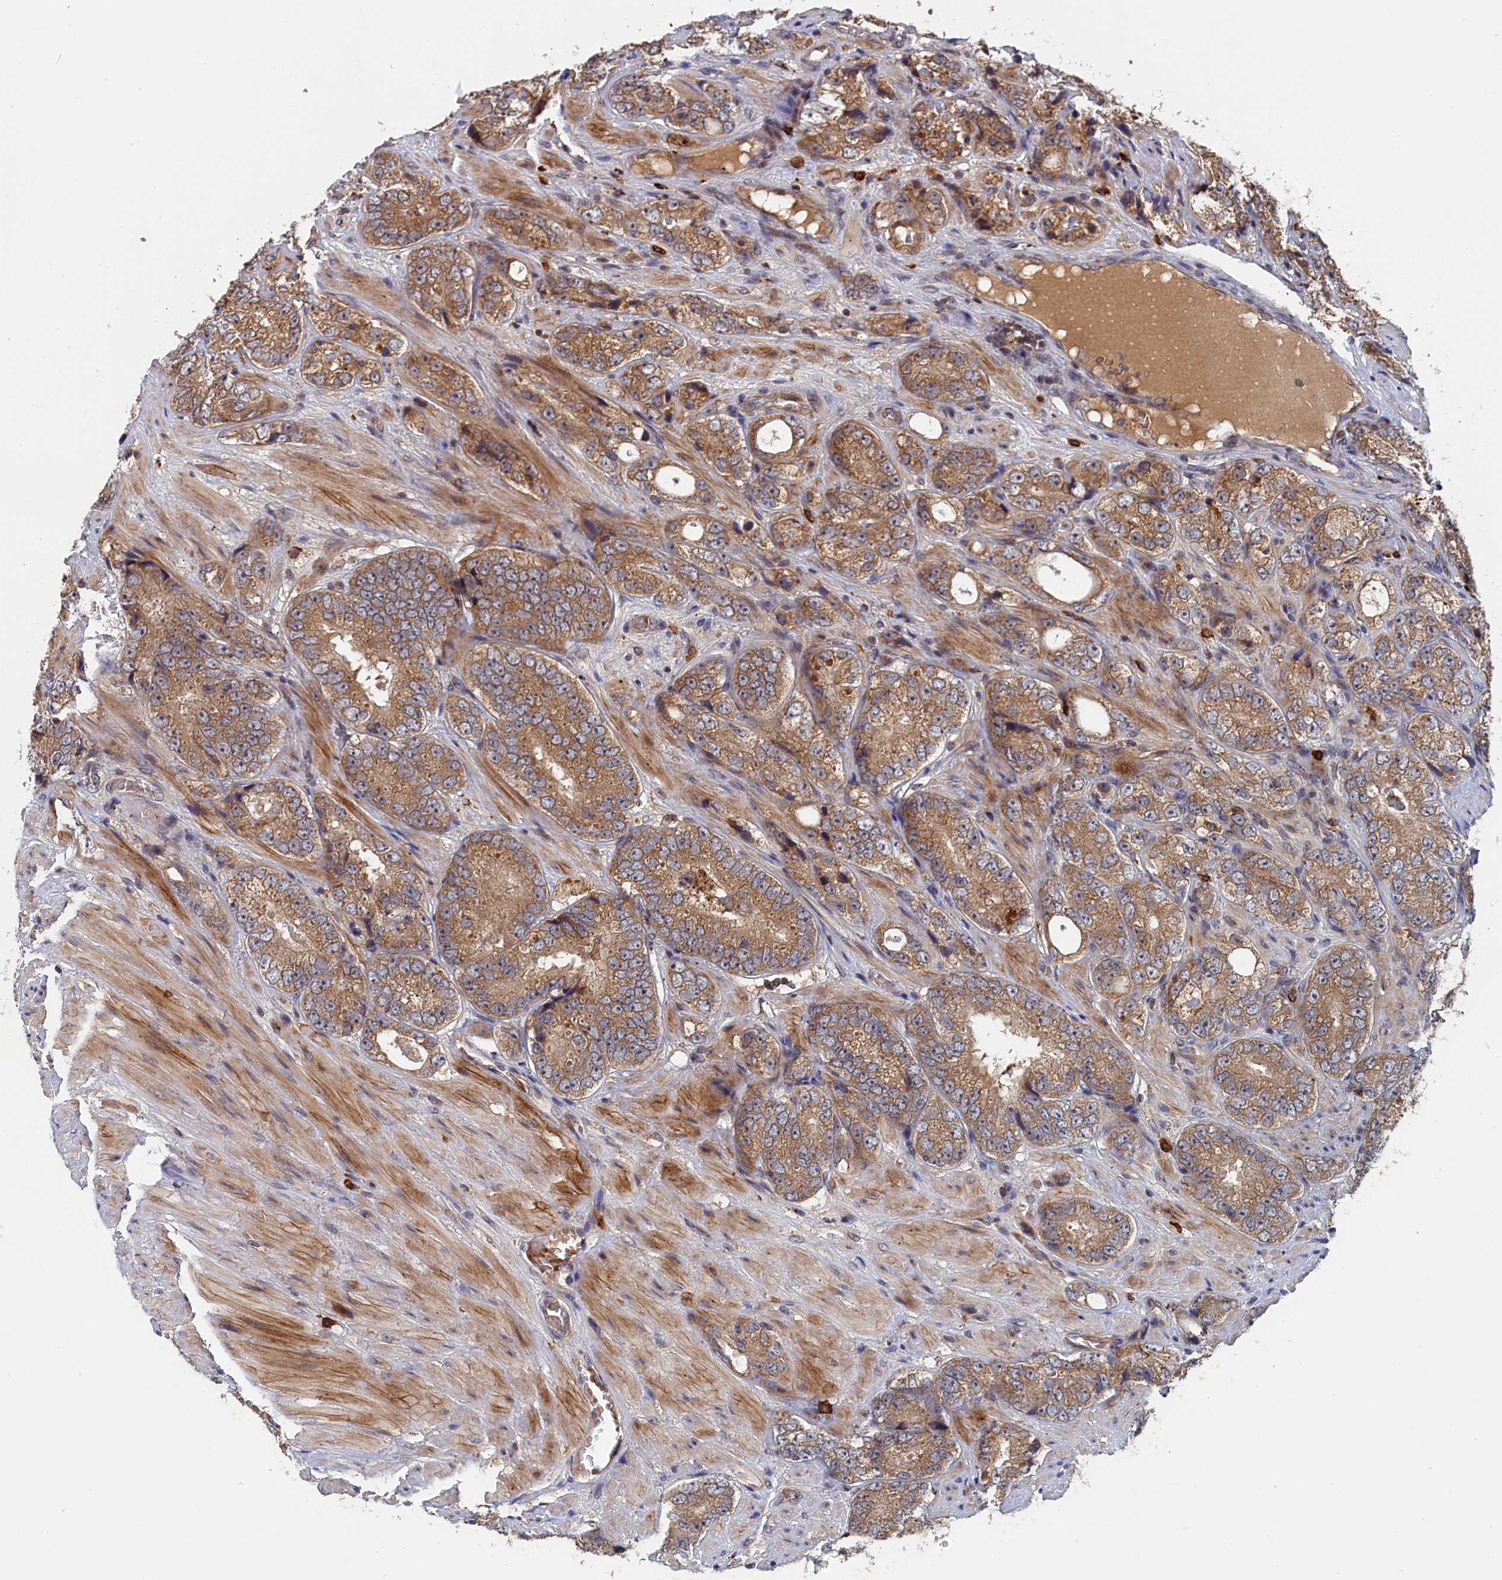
{"staining": {"intensity": "moderate", "quantity": ">75%", "location": "cytoplasmic/membranous"}, "tissue": "prostate cancer", "cell_type": "Tumor cells", "image_type": "cancer", "snomed": [{"axis": "morphology", "description": "Adenocarcinoma, High grade"}, {"axis": "topography", "description": "Prostate"}], "caption": "DAB immunohistochemical staining of prostate cancer (adenocarcinoma (high-grade)) displays moderate cytoplasmic/membranous protein staining in about >75% of tumor cells.", "gene": "TRAPPC2L", "patient": {"sex": "male", "age": 56}}